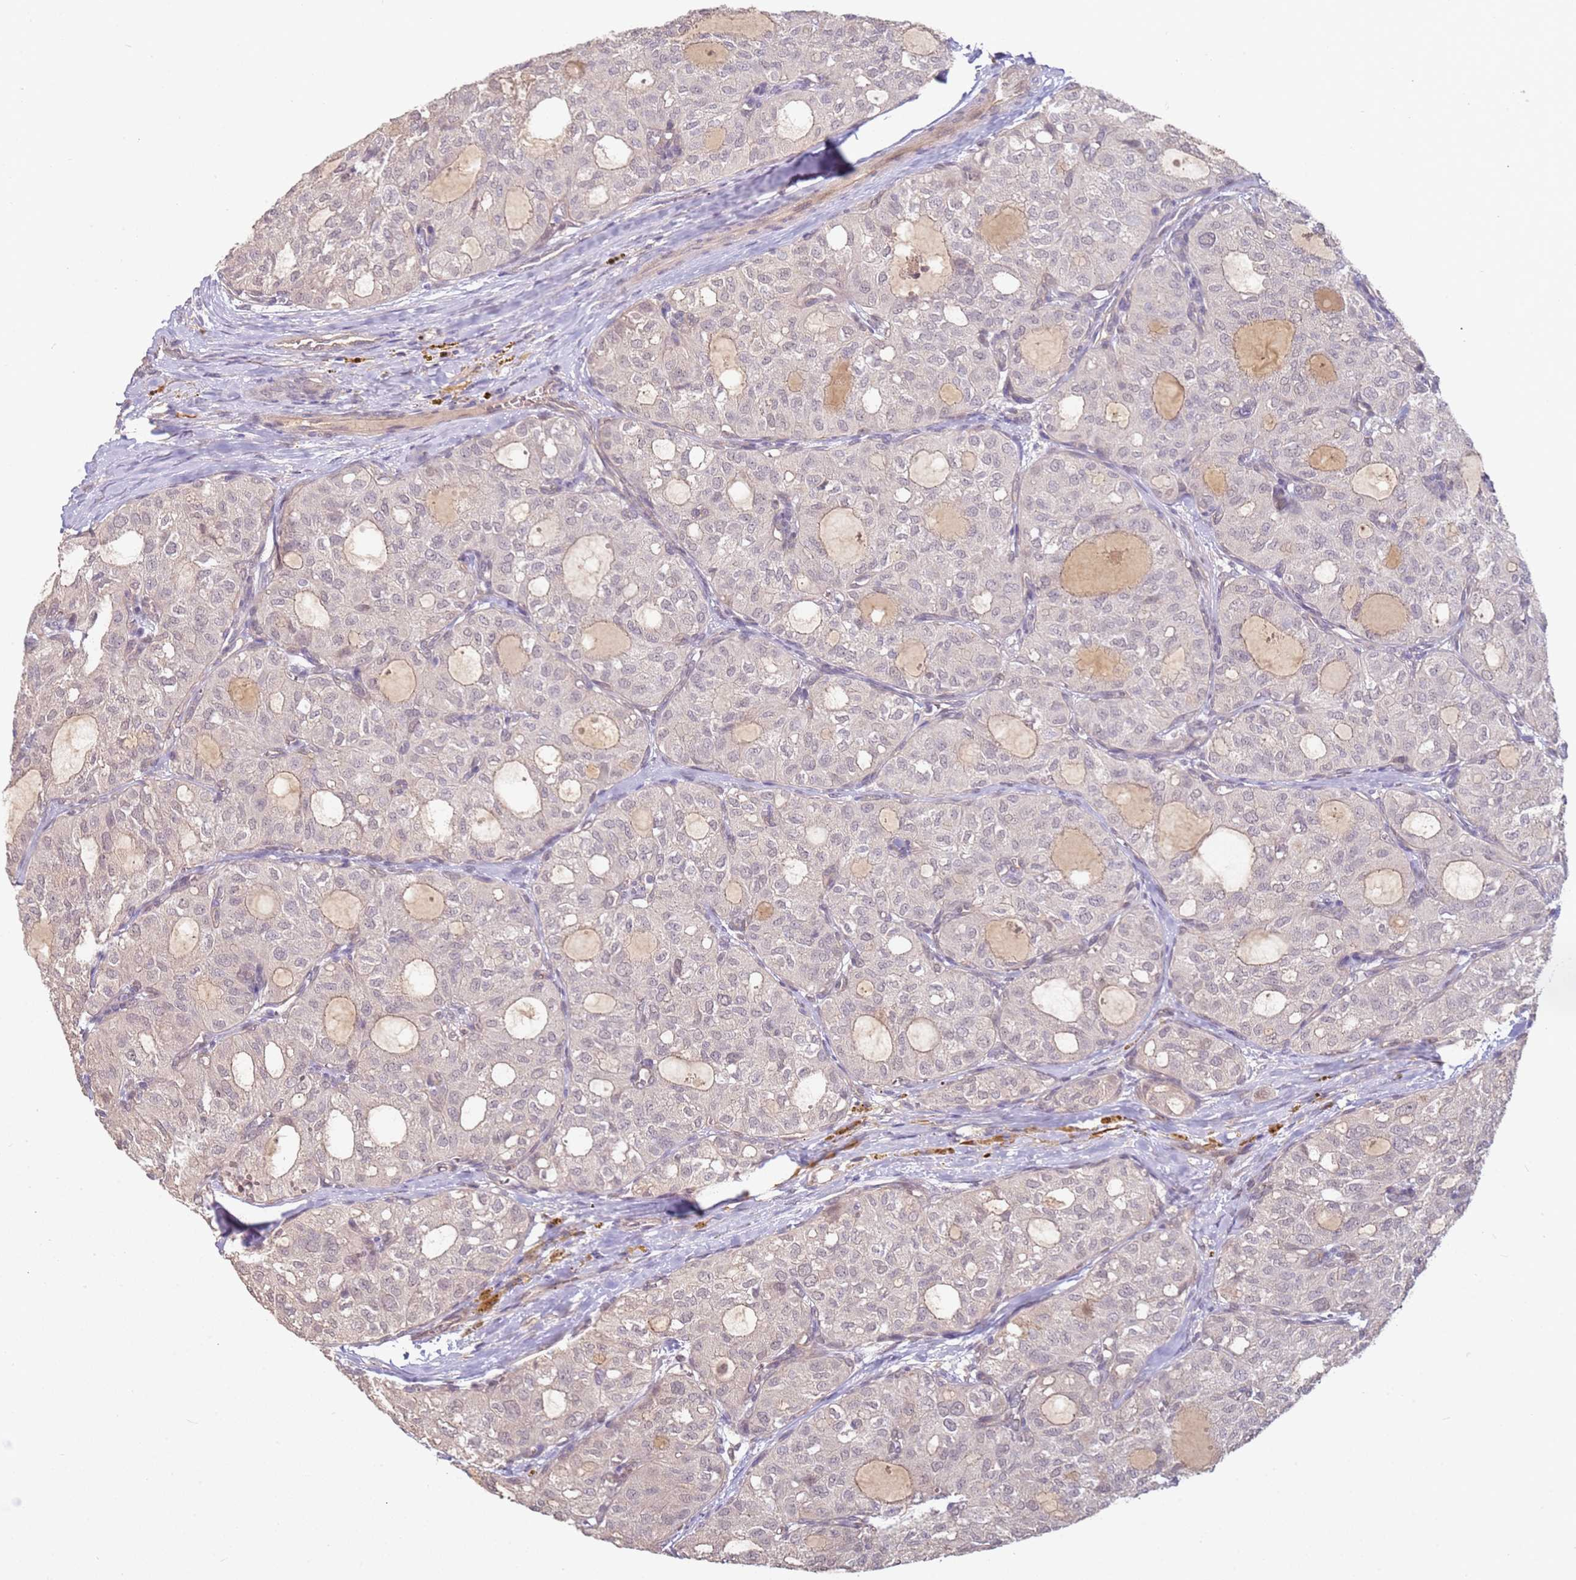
{"staining": {"intensity": "negative", "quantity": "none", "location": "none"}, "tissue": "thyroid cancer", "cell_type": "Tumor cells", "image_type": "cancer", "snomed": [{"axis": "morphology", "description": "Follicular adenoma carcinoma, NOS"}, {"axis": "topography", "description": "Thyroid gland"}], "caption": "Image shows no protein expression in tumor cells of thyroid follicular adenoma carcinoma tissue. Brightfield microscopy of immunohistochemistry (IHC) stained with DAB (brown) and hematoxylin (blue), captured at high magnification.", "gene": "WDR93", "patient": {"sex": "male", "age": 75}}